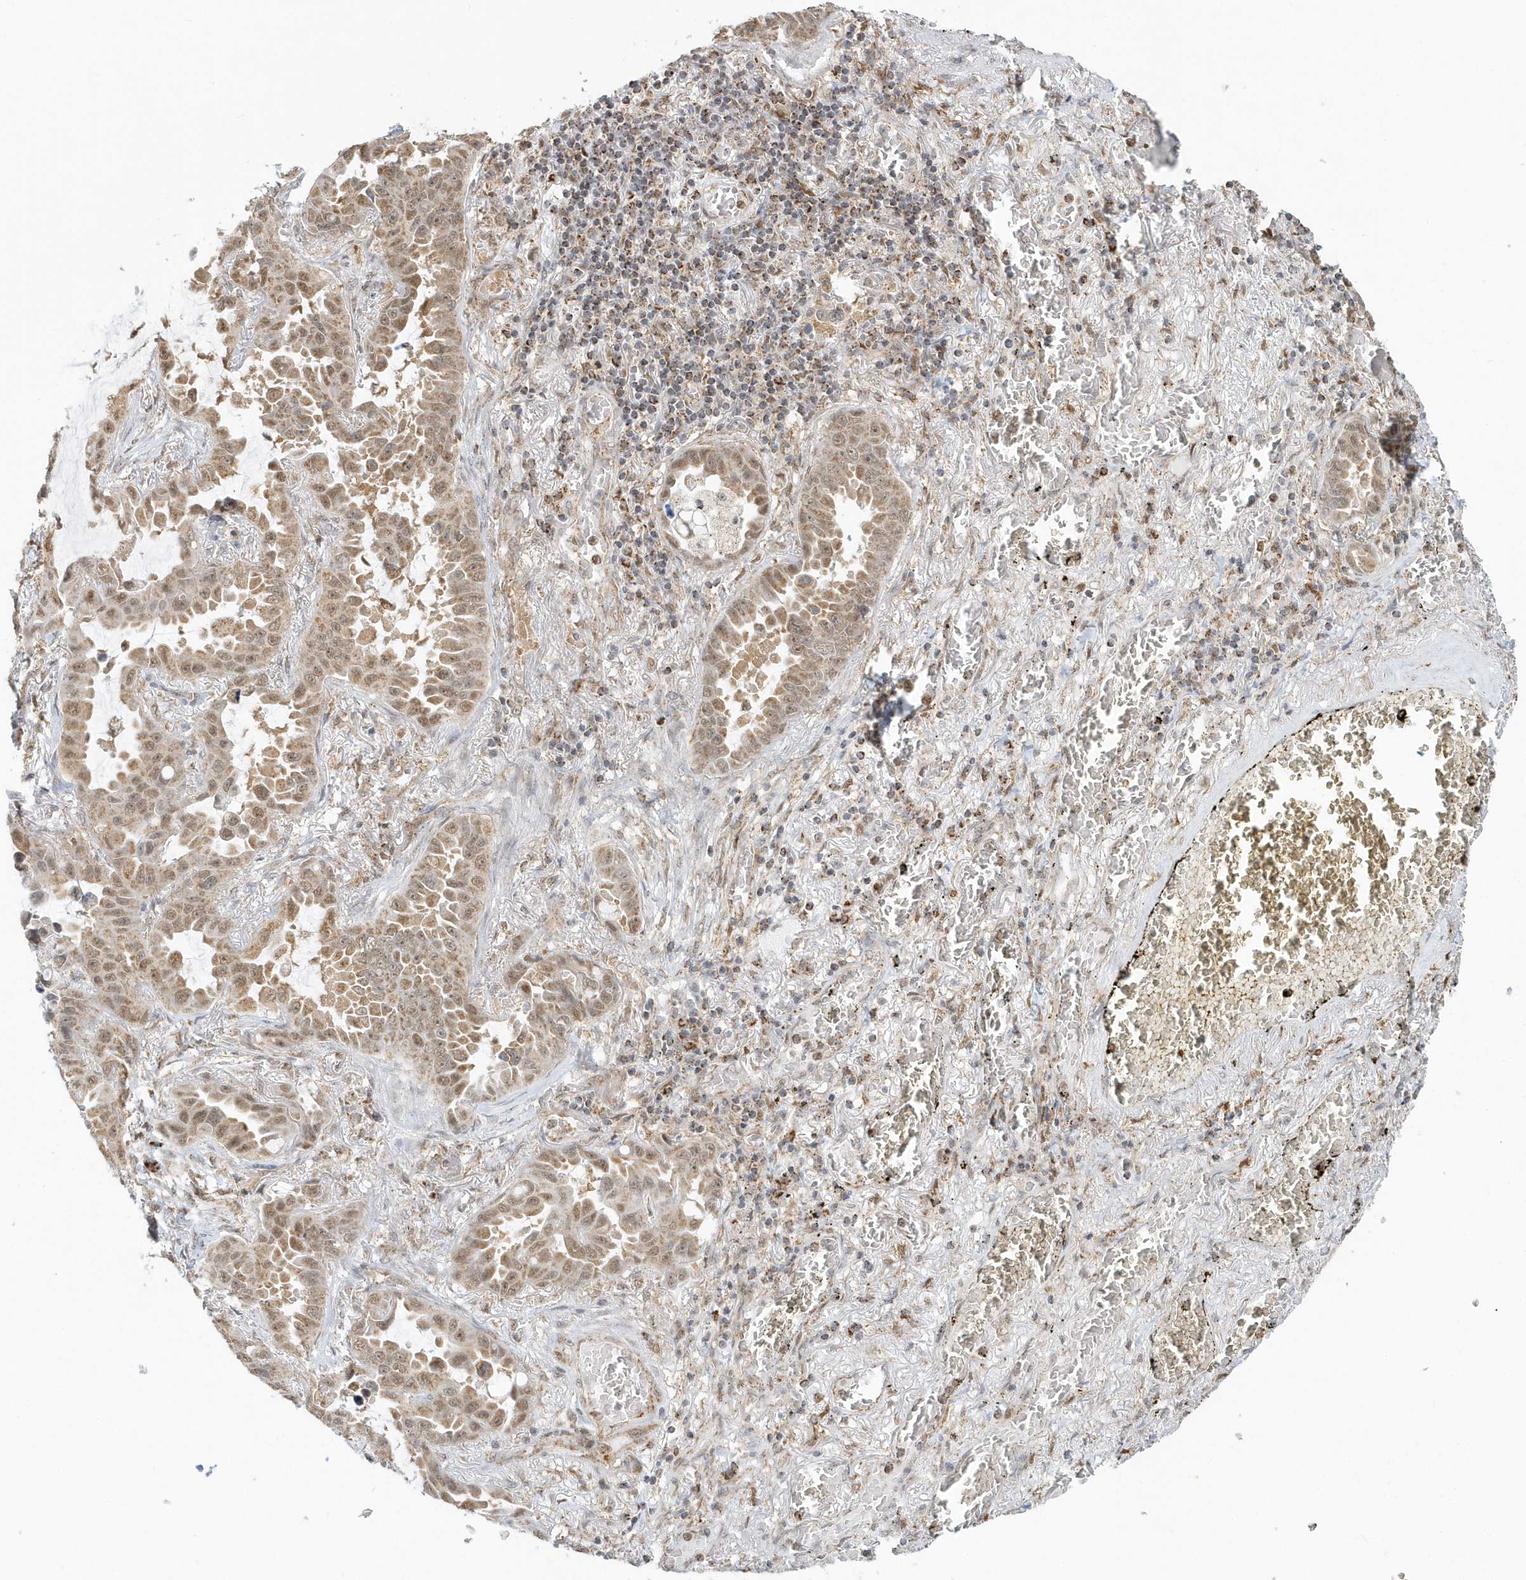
{"staining": {"intensity": "moderate", "quantity": ">75%", "location": "cytoplasmic/membranous,nuclear"}, "tissue": "lung cancer", "cell_type": "Tumor cells", "image_type": "cancer", "snomed": [{"axis": "morphology", "description": "Adenocarcinoma, NOS"}, {"axis": "topography", "description": "Lung"}], "caption": "DAB (3,3'-diaminobenzidine) immunohistochemical staining of lung cancer (adenocarcinoma) displays moderate cytoplasmic/membranous and nuclear protein staining in about >75% of tumor cells.", "gene": "PSMD6", "patient": {"sex": "male", "age": 64}}